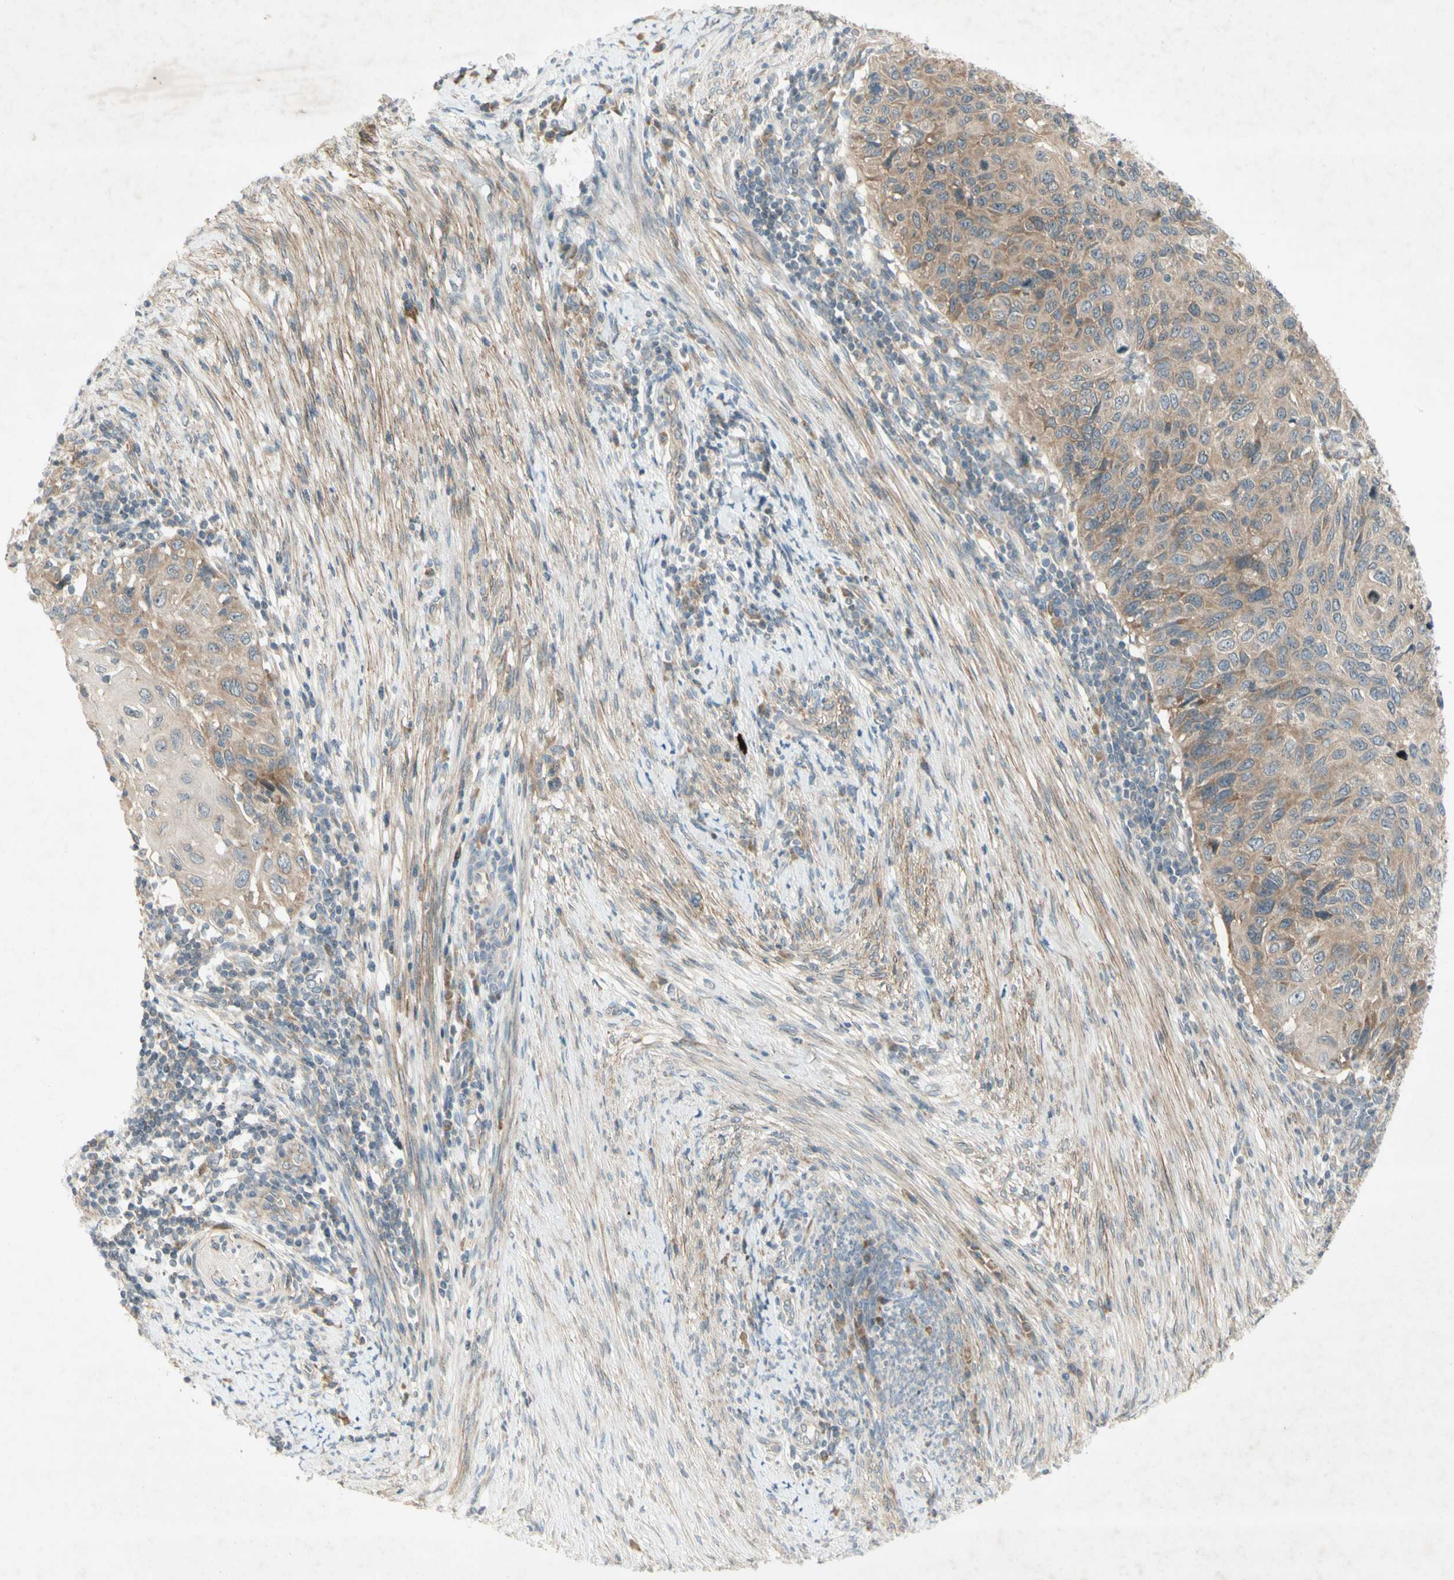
{"staining": {"intensity": "moderate", "quantity": "25%-75%", "location": "cytoplasmic/membranous"}, "tissue": "cervical cancer", "cell_type": "Tumor cells", "image_type": "cancer", "snomed": [{"axis": "morphology", "description": "Squamous cell carcinoma, NOS"}, {"axis": "topography", "description": "Cervix"}], "caption": "Immunohistochemical staining of cervical squamous cell carcinoma shows medium levels of moderate cytoplasmic/membranous expression in approximately 25%-75% of tumor cells.", "gene": "ETF1", "patient": {"sex": "female", "age": 70}}